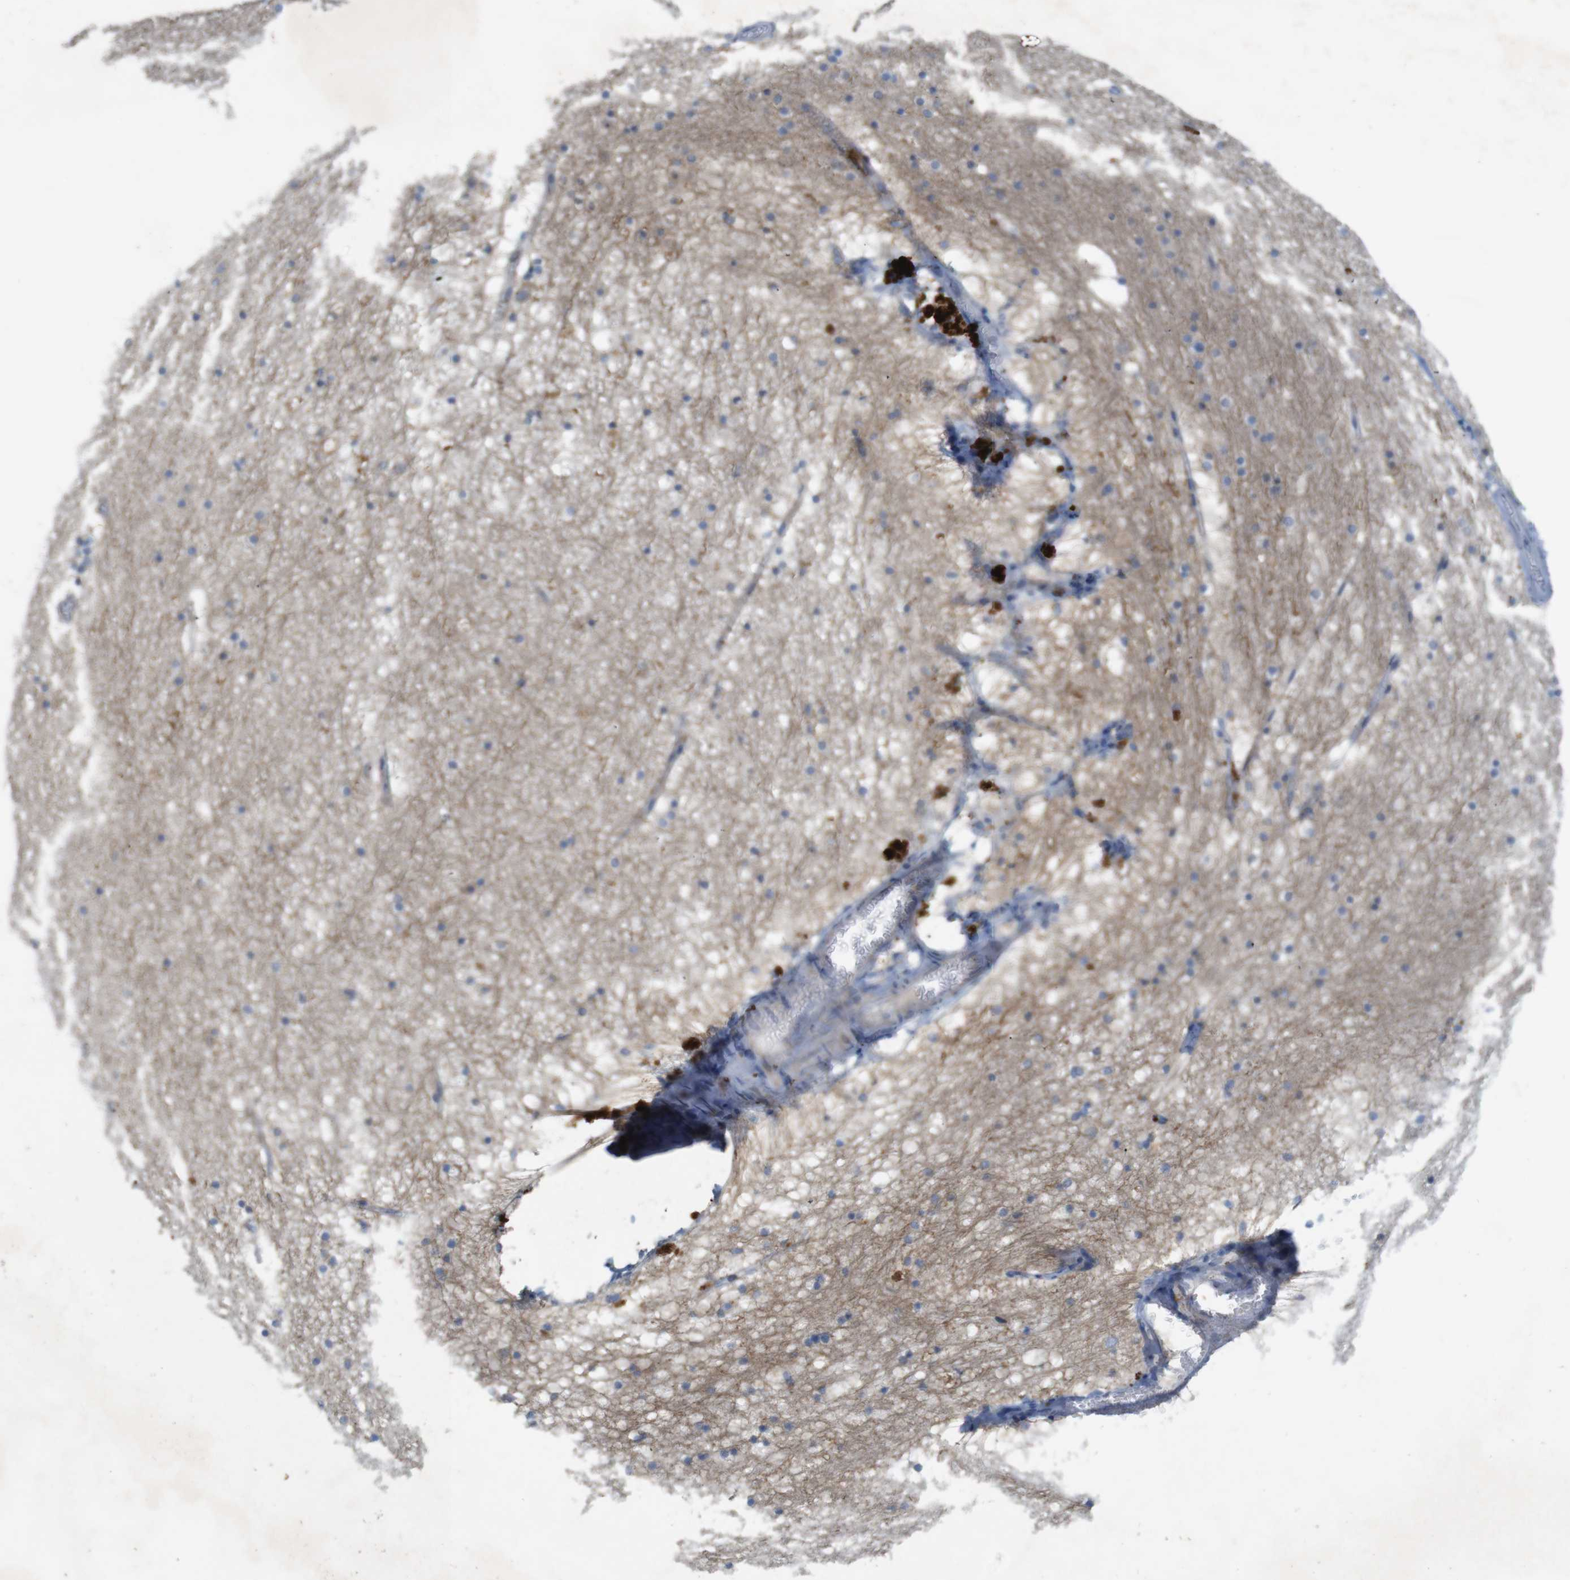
{"staining": {"intensity": "weak", "quantity": "<25%", "location": "cytoplasmic/membranous"}, "tissue": "hippocampus", "cell_type": "Glial cells", "image_type": "normal", "snomed": [{"axis": "morphology", "description": "Normal tissue, NOS"}, {"axis": "topography", "description": "Hippocampus"}], "caption": "Glial cells are negative for protein expression in normal human hippocampus.", "gene": "TSPAN14", "patient": {"sex": "male", "age": 45}}